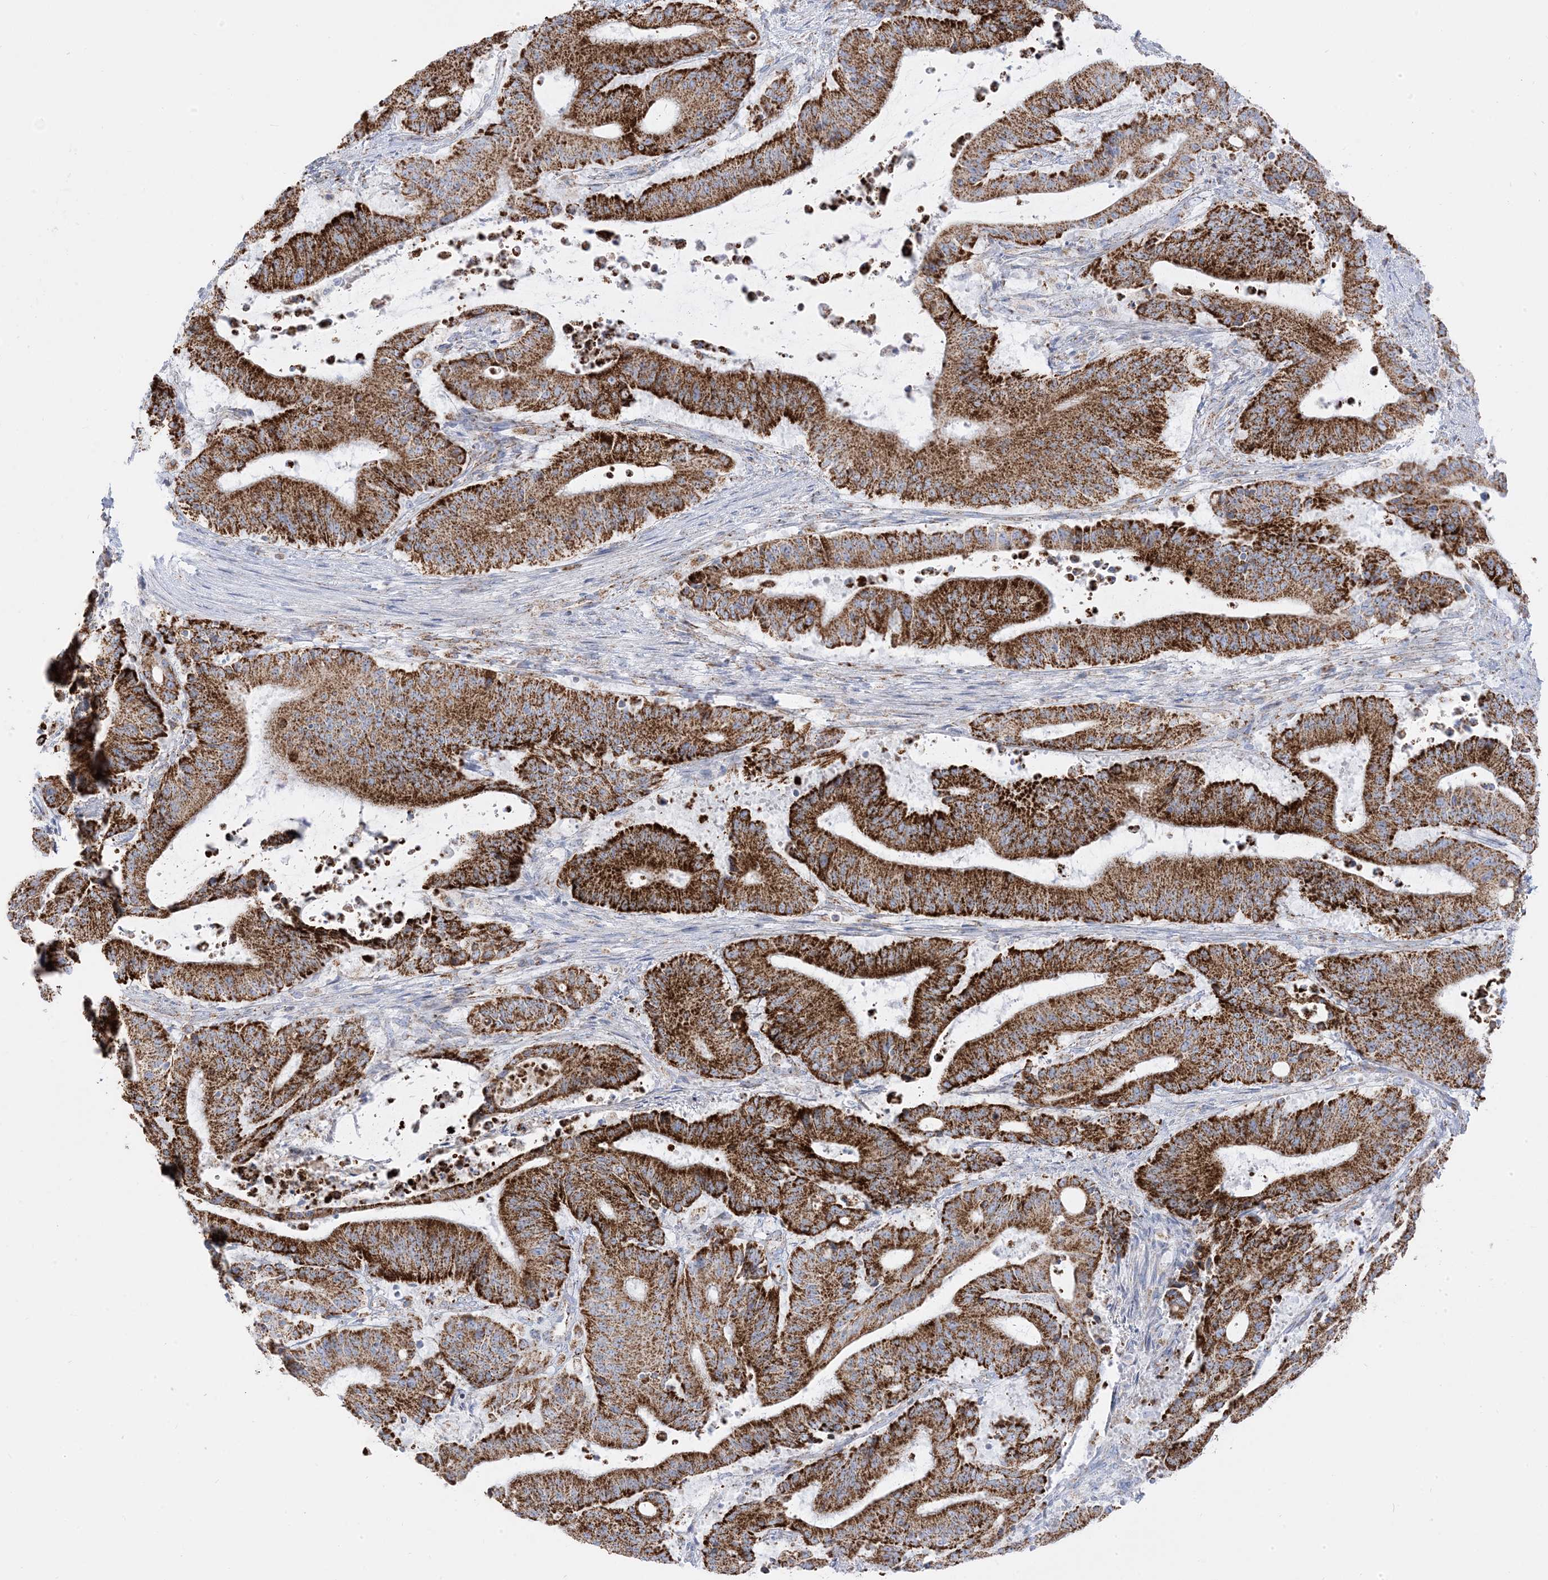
{"staining": {"intensity": "strong", "quantity": ">75%", "location": "cytoplasmic/membranous"}, "tissue": "liver cancer", "cell_type": "Tumor cells", "image_type": "cancer", "snomed": [{"axis": "morphology", "description": "Normal tissue, NOS"}, {"axis": "morphology", "description": "Cholangiocarcinoma"}, {"axis": "topography", "description": "Liver"}, {"axis": "topography", "description": "Peripheral nerve tissue"}], "caption": "The immunohistochemical stain highlights strong cytoplasmic/membranous staining in tumor cells of liver cholangiocarcinoma tissue. (DAB IHC with brightfield microscopy, high magnification).", "gene": "PCCB", "patient": {"sex": "female", "age": 73}}